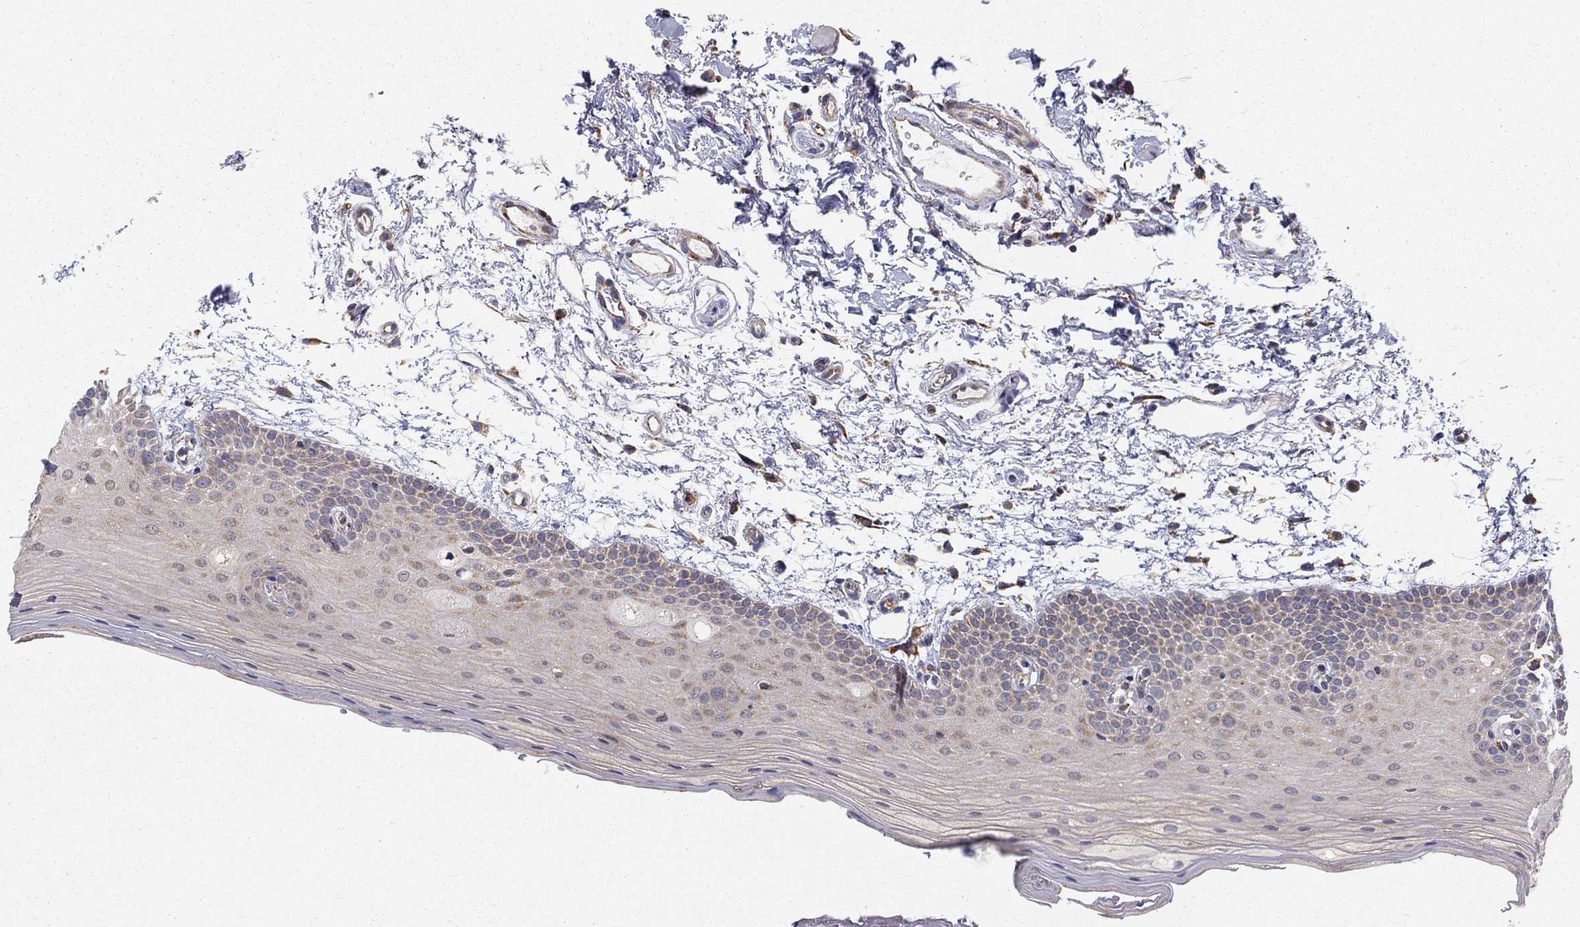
{"staining": {"intensity": "negative", "quantity": "none", "location": "none"}, "tissue": "oral mucosa", "cell_type": "Squamous epithelial cells", "image_type": "normal", "snomed": [{"axis": "morphology", "description": "Normal tissue, NOS"}, {"axis": "topography", "description": "Oral tissue"}, {"axis": "topography", "description": "Tounge, NOS"}], "caption": "High magnification brightfield microscopy of benign oral mucosa stained with DAB (brown) and counterstained with hematoxylin (blue): squamous epithelial cells show no significant staining.", "gene": "PRDX4", "patient": {"sex": "female", "age": 86}}